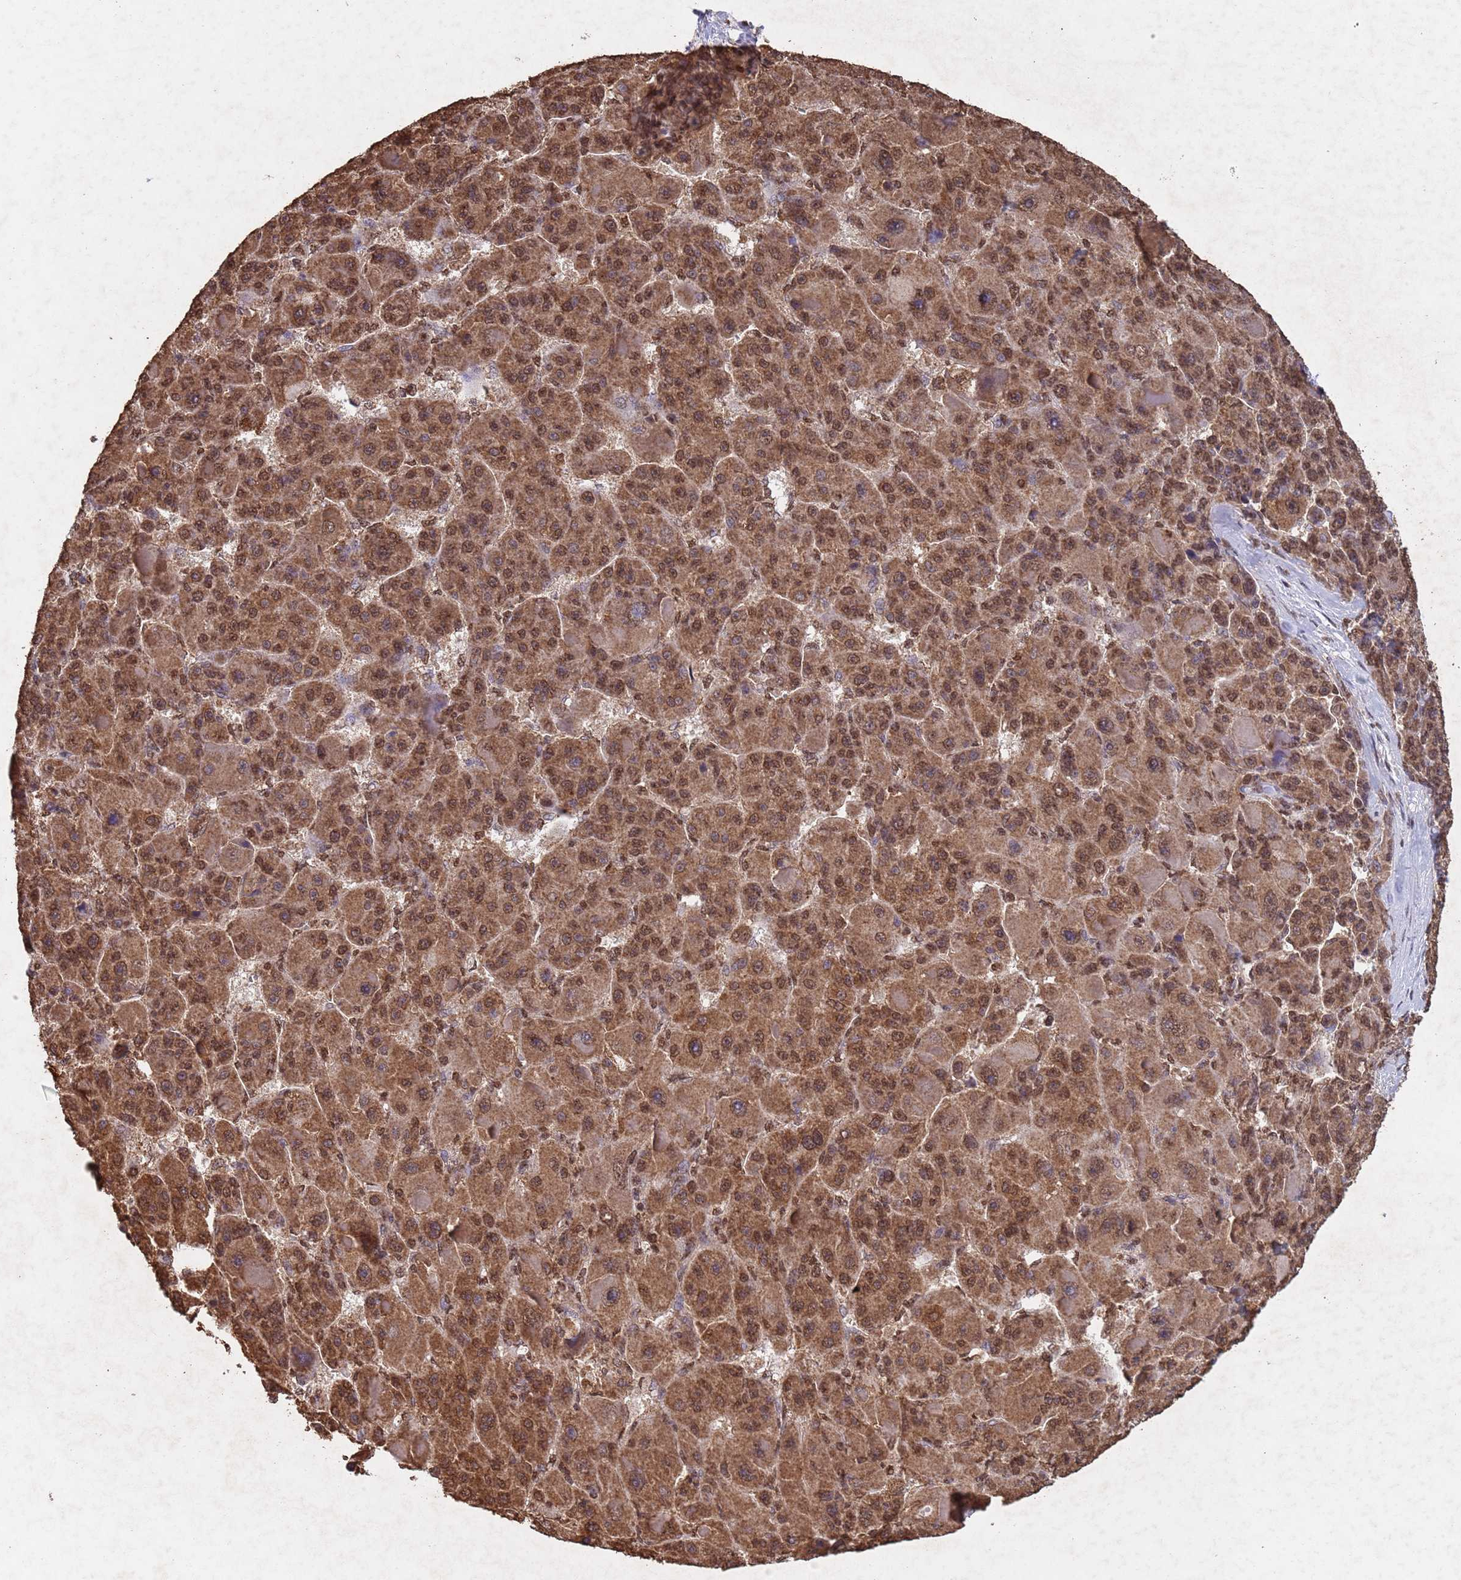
{"staining": {"intensity": "moderate", "quantity": ">75%", "location": "cytoplasmic/membranous,nuclear"}, "tissue": "liver cancer", "cell_type": "Tumor cells", "image_type": "cancer", "snomed": [{"axis": "morphology", "description": "Carcinoma, Hepatocellular, NOS"}, {"axis": "topography", "description": "Liver"}], "caption": "Protein expression analysis of liver cancer (hepatocellular carcinoma) shows moderate cytoplasmic/membranous and nuclear staining in about >75% of tumor cells.", "gene": "HDAC10", "patient": {"sex": "male", "age": 76}}